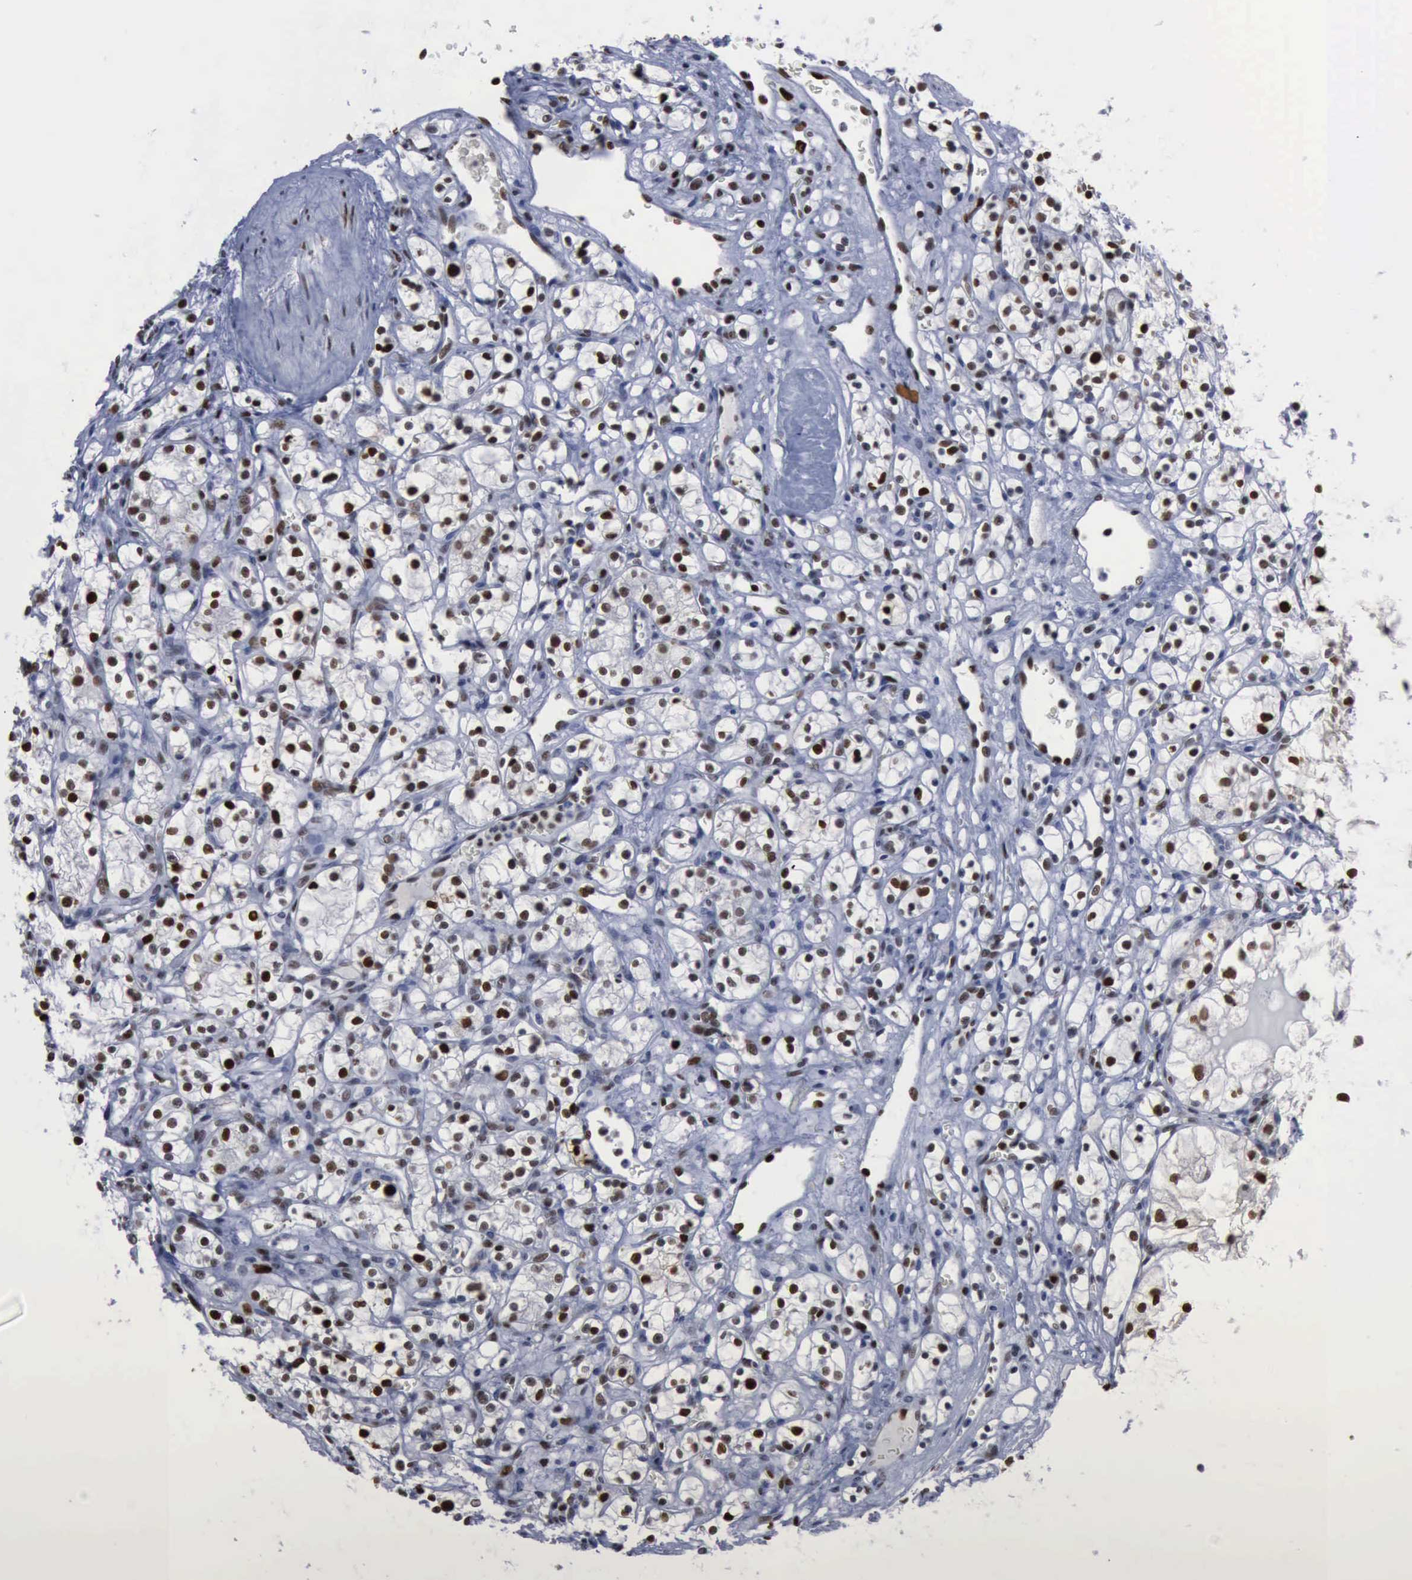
{"staining": {"intensity": "moderate", "quantity": "<25%", "location": "nuclear"}, "tissue": "renal cancer", "cell_type": "Tumor cells", "image_type": "cancer", "snomed": [{"axis": "morphology", "description": "Adenocarcinoma, NOS"}, {"axis": "topography", "description": "Kidney"}], "caption": "A photomicrograph of adenocarcinoma (renal) stained for a protein shows moderate nuclear brown staining in tumor cells.", "gene": "PCNA", "patient": {"sex": "male", "age": 61}}